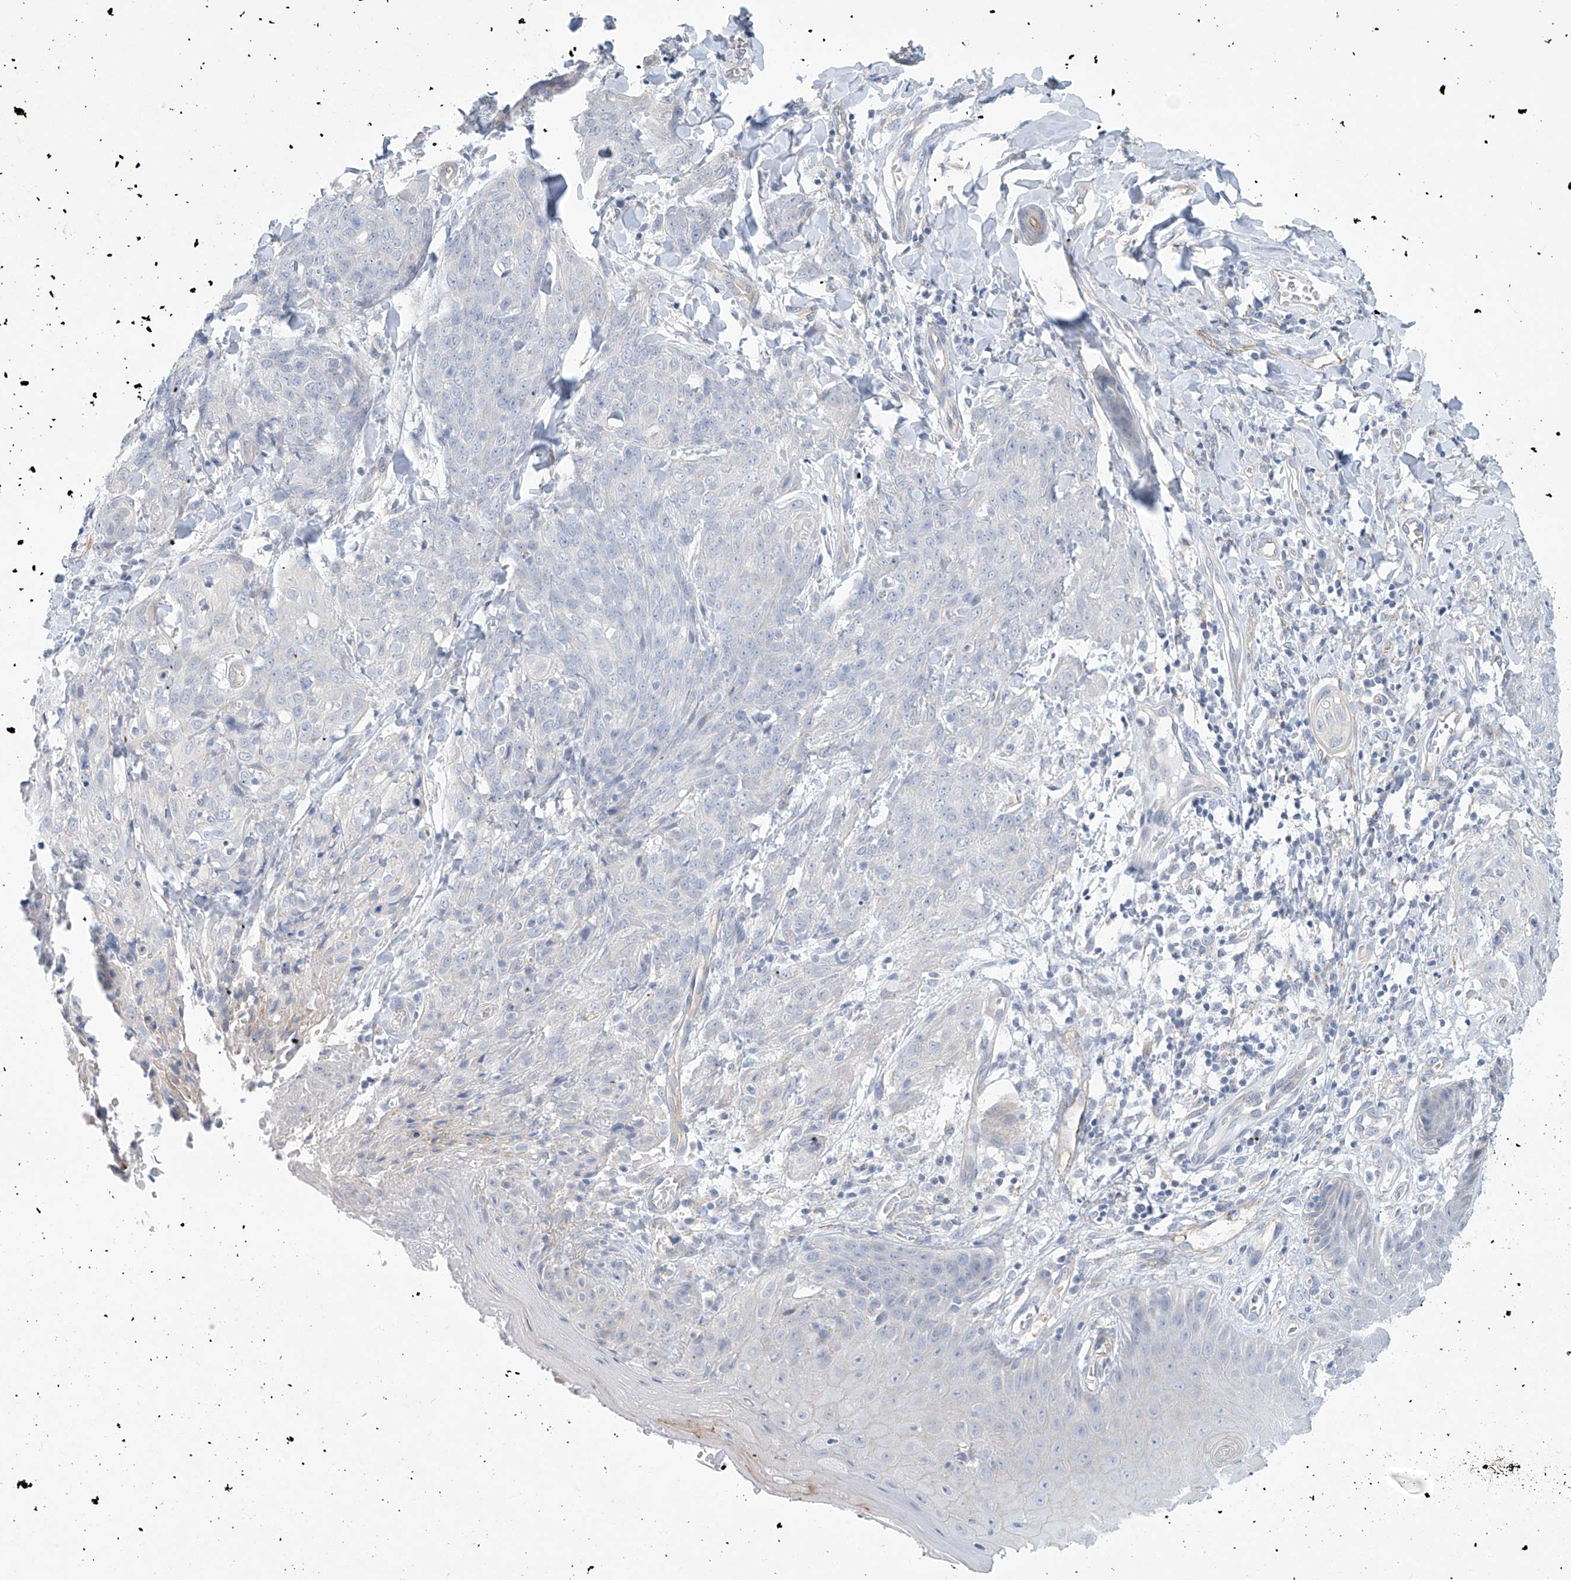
{"staining": {"intensity": "negative", "quantity": "none", "location": "none"}, "tissue": "skin cancer", "cell_type": "Tumor cells", "image_type": "cancer", "snomed": [{"axis": "morphology", "description": "Squamous cell carcinoma, NOS"}, {"axis": "topography", "description": "Skin"}, {"axis": "topography", "description": "Vulva"}], "caption": "Immunohistochemical staining of human skin squamous cell carcinoma exhibits no significant positivity in tumor cells. The staining is performed using DAB brown chromogen with nuclei counter-stained in using hematoxylin.", "gene": "ABHD13", "patient": {"sex": "female", "age": 85}}